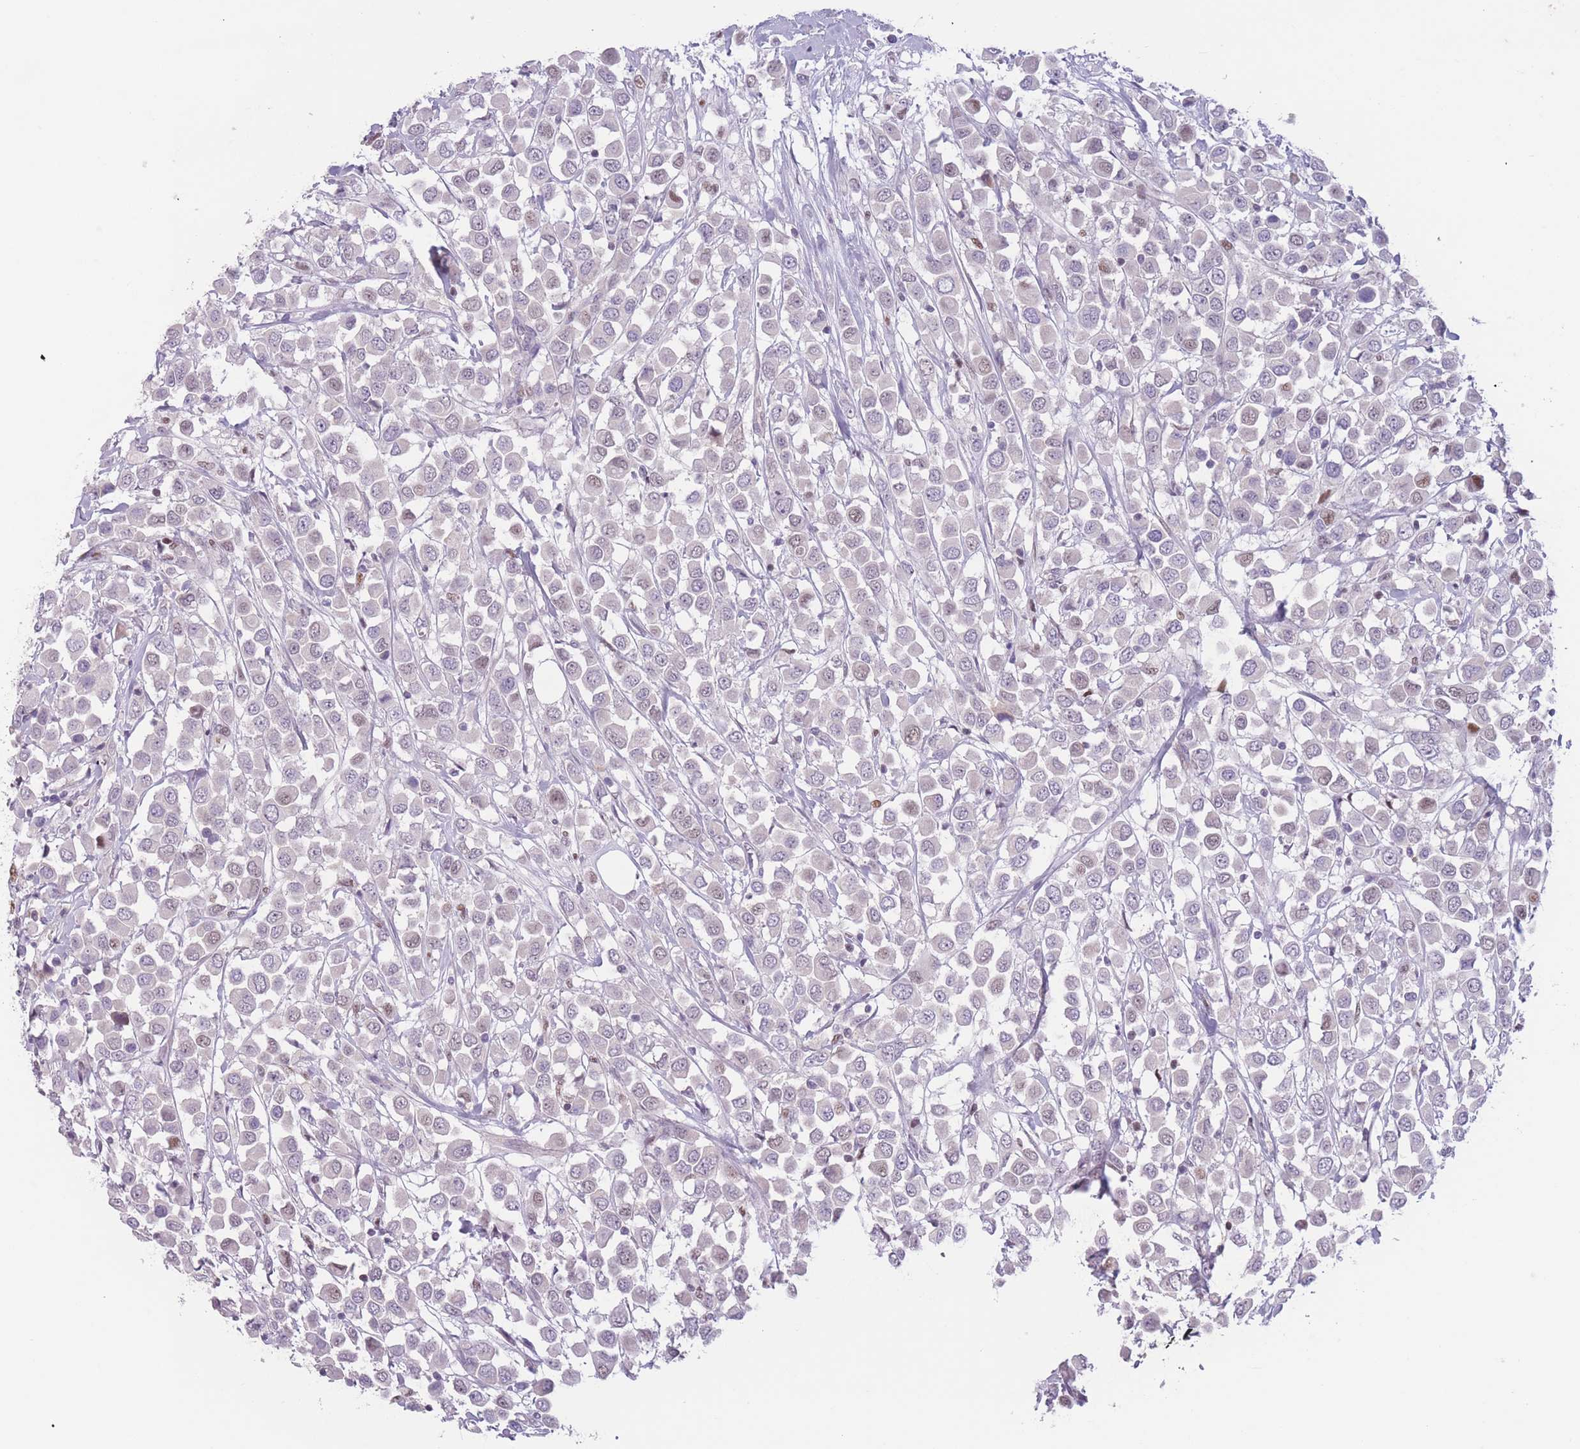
{"staining": {"intensity": "weak", "quantity": "25%-75%", "location": "nuclear"}, "tissue": "breast cancer", "cell_type": "Tumor cells", "image_type": "cancer", "snomed": [{"axis": "morphology", "description": "Duct carcinoma"}, {"axis": "topography", "description": "Breast"}], "caption": "Breast infiltrating ductal carcinoma stained for a protein (brown) reveals weak nuclear positive positivity in approximately 25%-75% of tumor cells.", "gene": "ZNF439", "patient": {"sex": "female", "age": 61}}